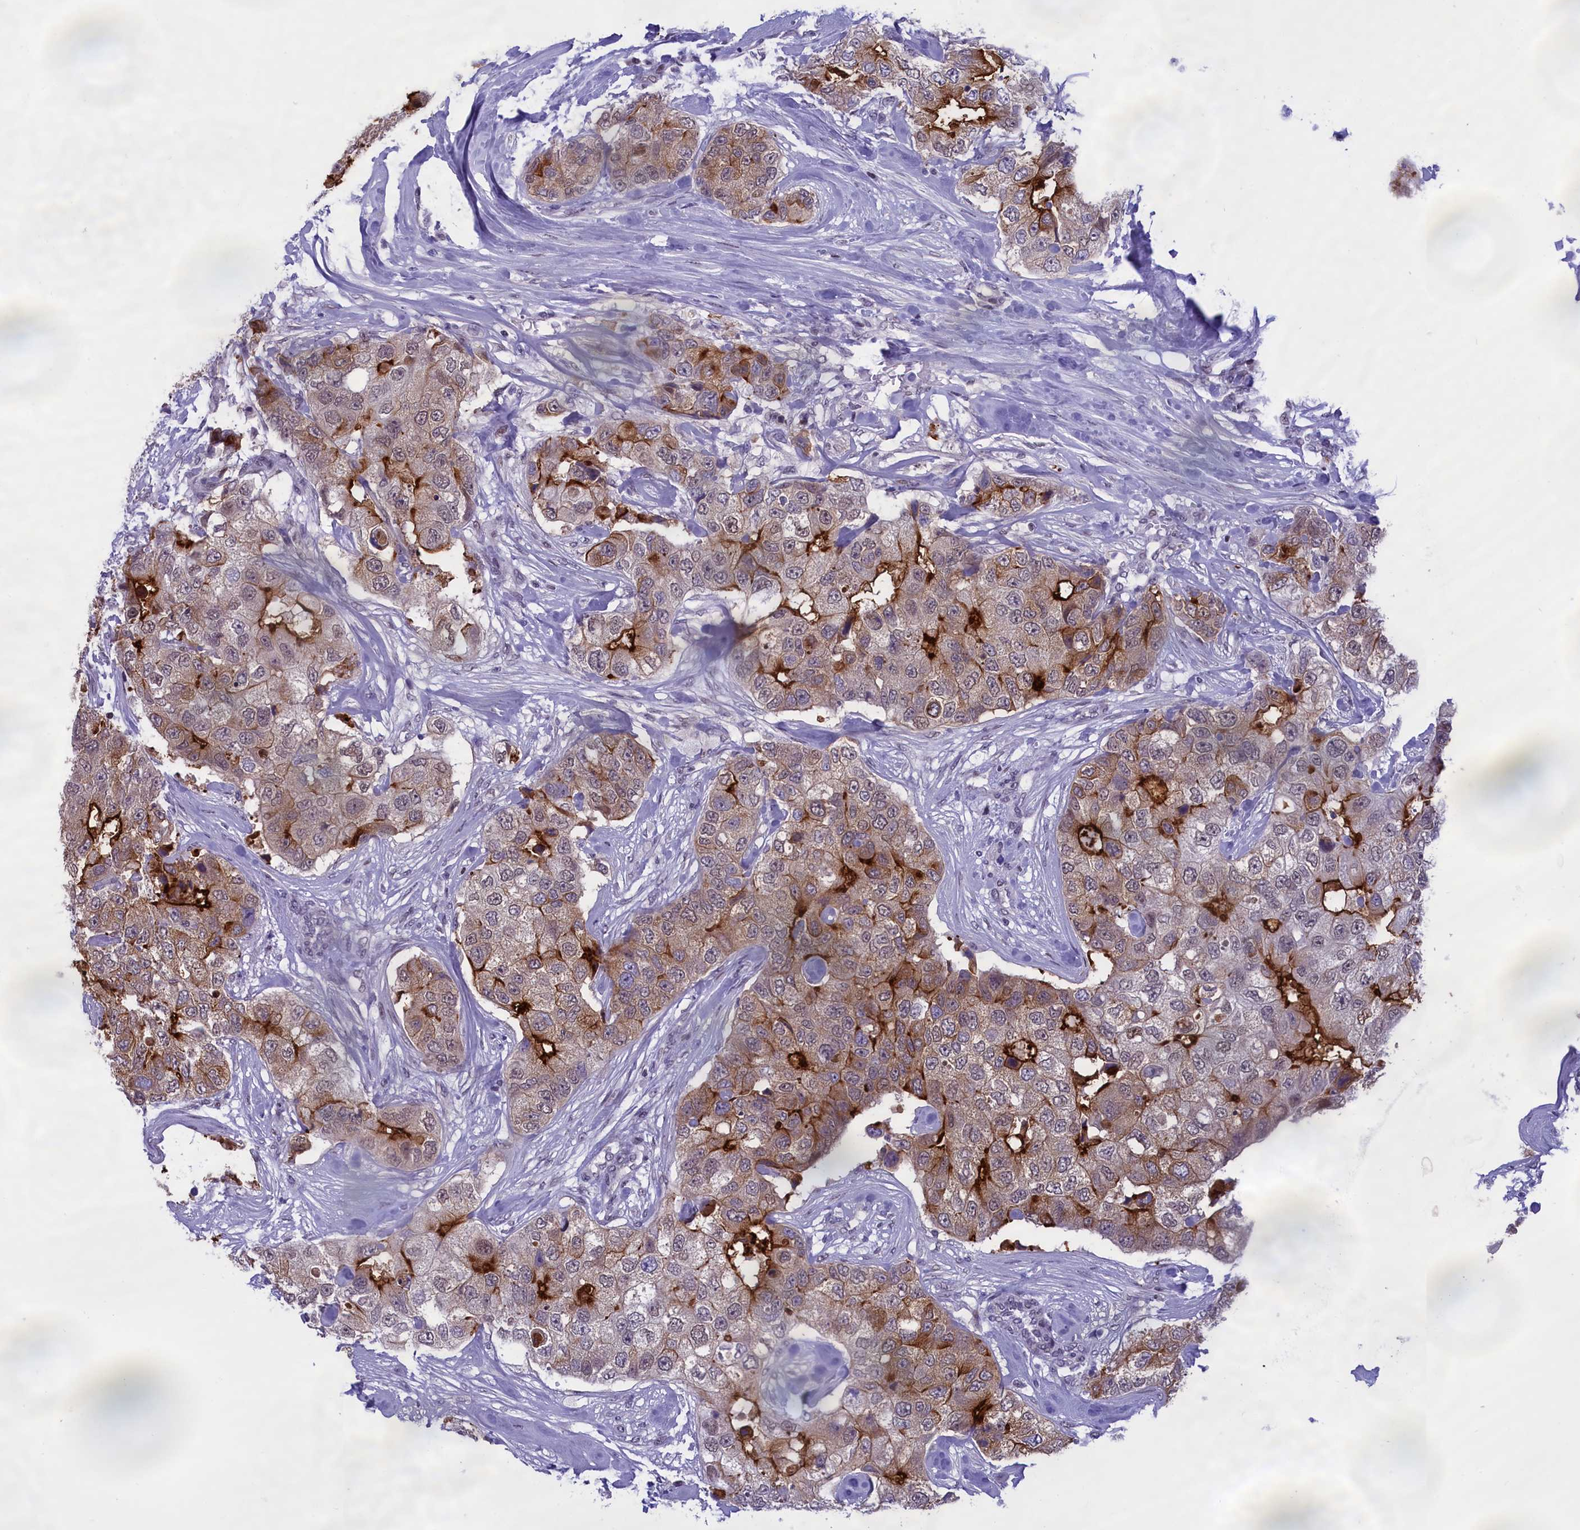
{"staining": {"intensity": "strong", "quantity": "25%-75%", "location": "cytoplasmic/membranous"}, "tissue": "breast cancer", "cell_type": "Tumor cells", "image_type": "cancer", "snomed": [{"axis": "morphology", "description": "Duct carcinoma"}, {"axis": "topography", "description": "Breast"}], "caption": "A high amount of strong cytoplasmic/membranous expression is identified in about 25%-75% of tumor cells in breast intraductal carcinoma tissue.", "gene": "SPIRE2", "patient": {"sex": "female", "age": 62}}